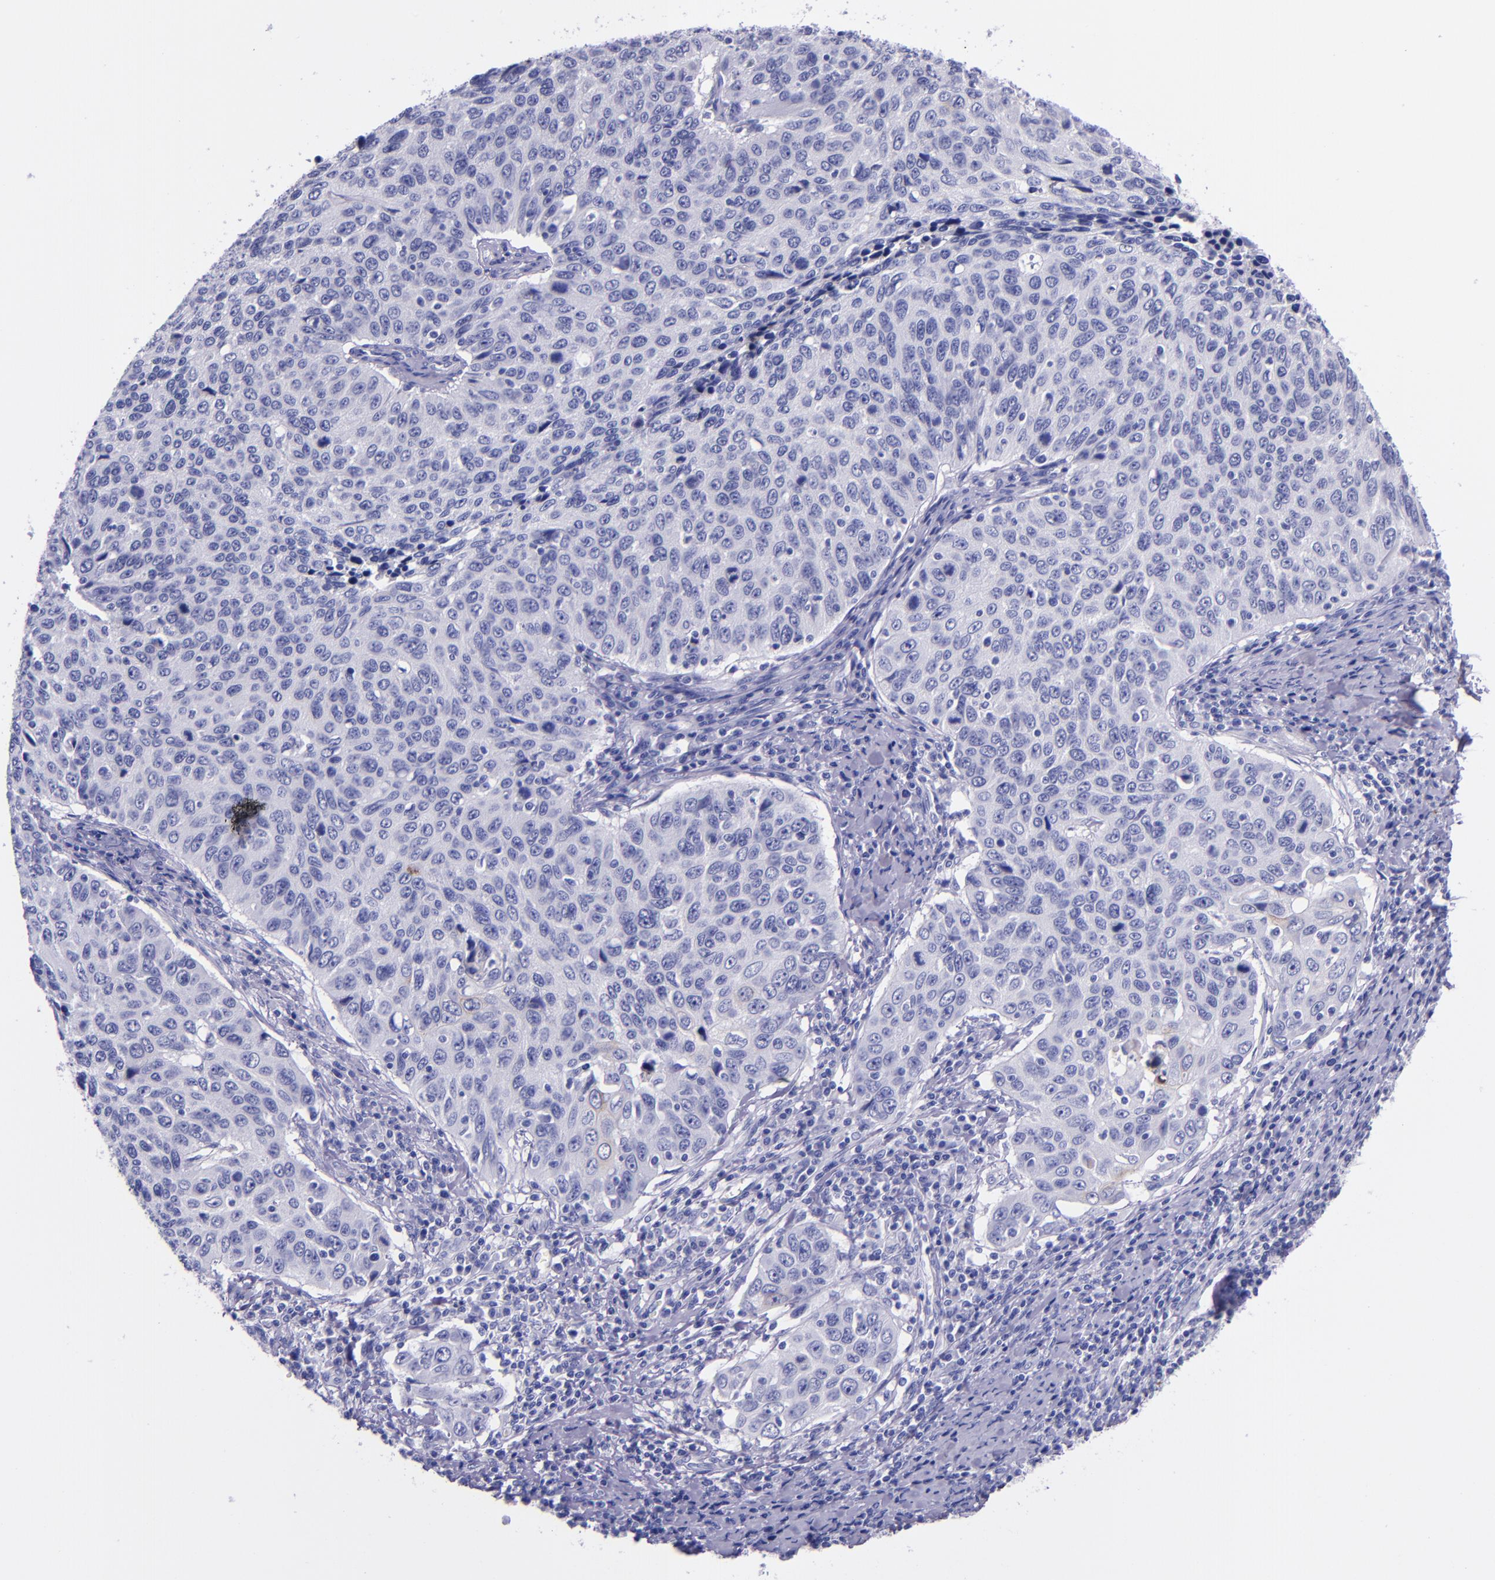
{"staining": {"intensity": "negative", "quantity": "none", "location": "none"}, "tissue": "cervical cancer", "cell_type": "Tumor cells", "image_type": "cancer", "snomed": [{"axis": "morphology", "description": "Squamous cell carcinoma, NOS"}, {"axis": "topography", "description": "Cervix"}], "caption": "Immunohistochemical staining of human squamous cell carcinoma (cervical) exhibits no significant staining in tumor cells.", "gene": "SLPI", "patient": {"sex": "female", "age": 53}}